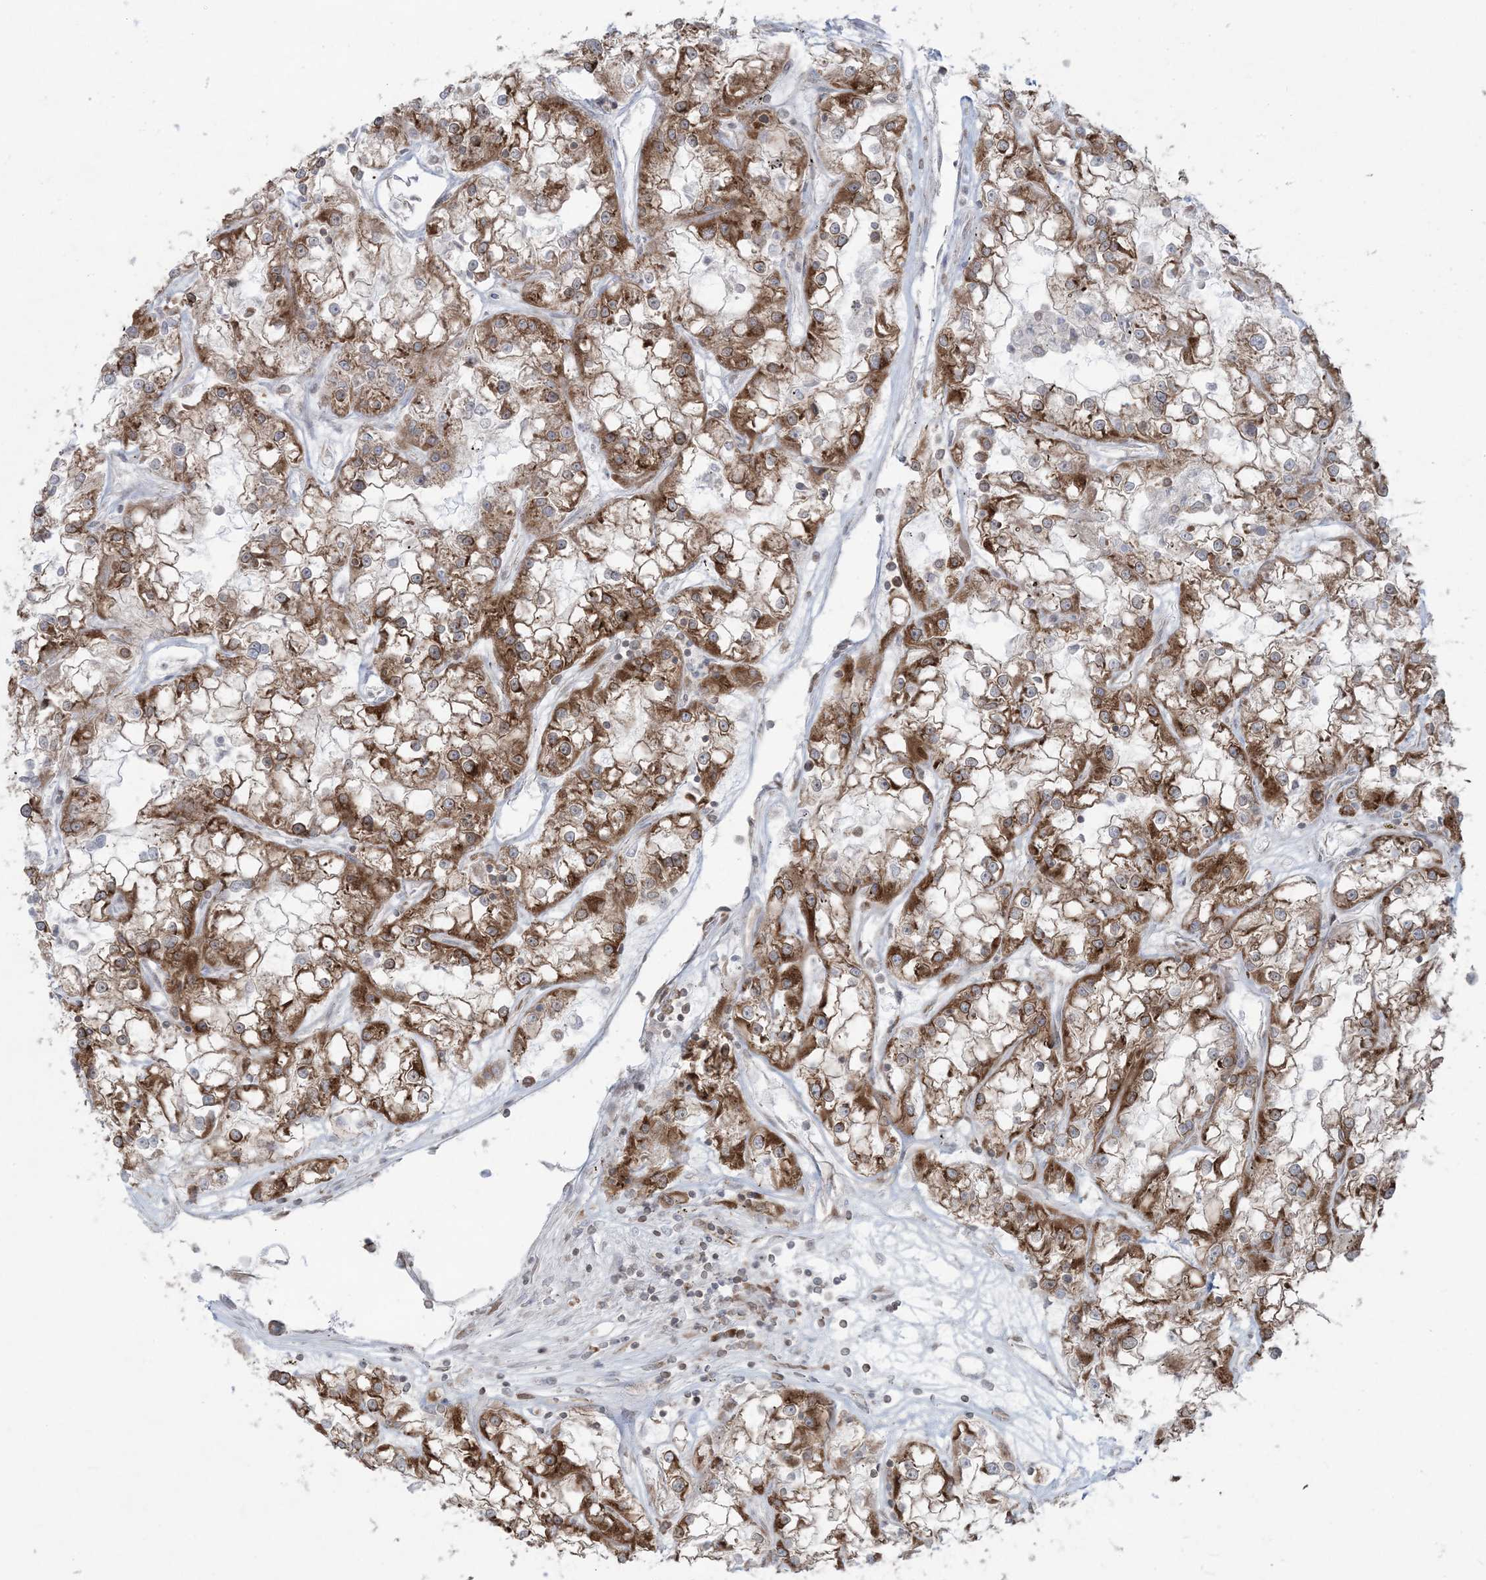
{"staining": {"intensity": "moderate", "quantity": ">75%", "location": "cytoplasmic/membranous"}, "tissue": "renal cancer", "cell_type": "Tumor cells", "image_type": "cancer", "snomed": [{"axis": "morphology", "description": "Adenocarcinoma, NOS"}, {"axis": "topography", "description": "Kidney"}], "caption": "This photomicrograph displays IHC staining of human renal cancer (adenocarcinoma), with medium moderate cytoplasmic/membranous positivity in about >75% of tumor cells.", "gene": "UBXN4", "patient": {"sex": "female", "age": 52}}